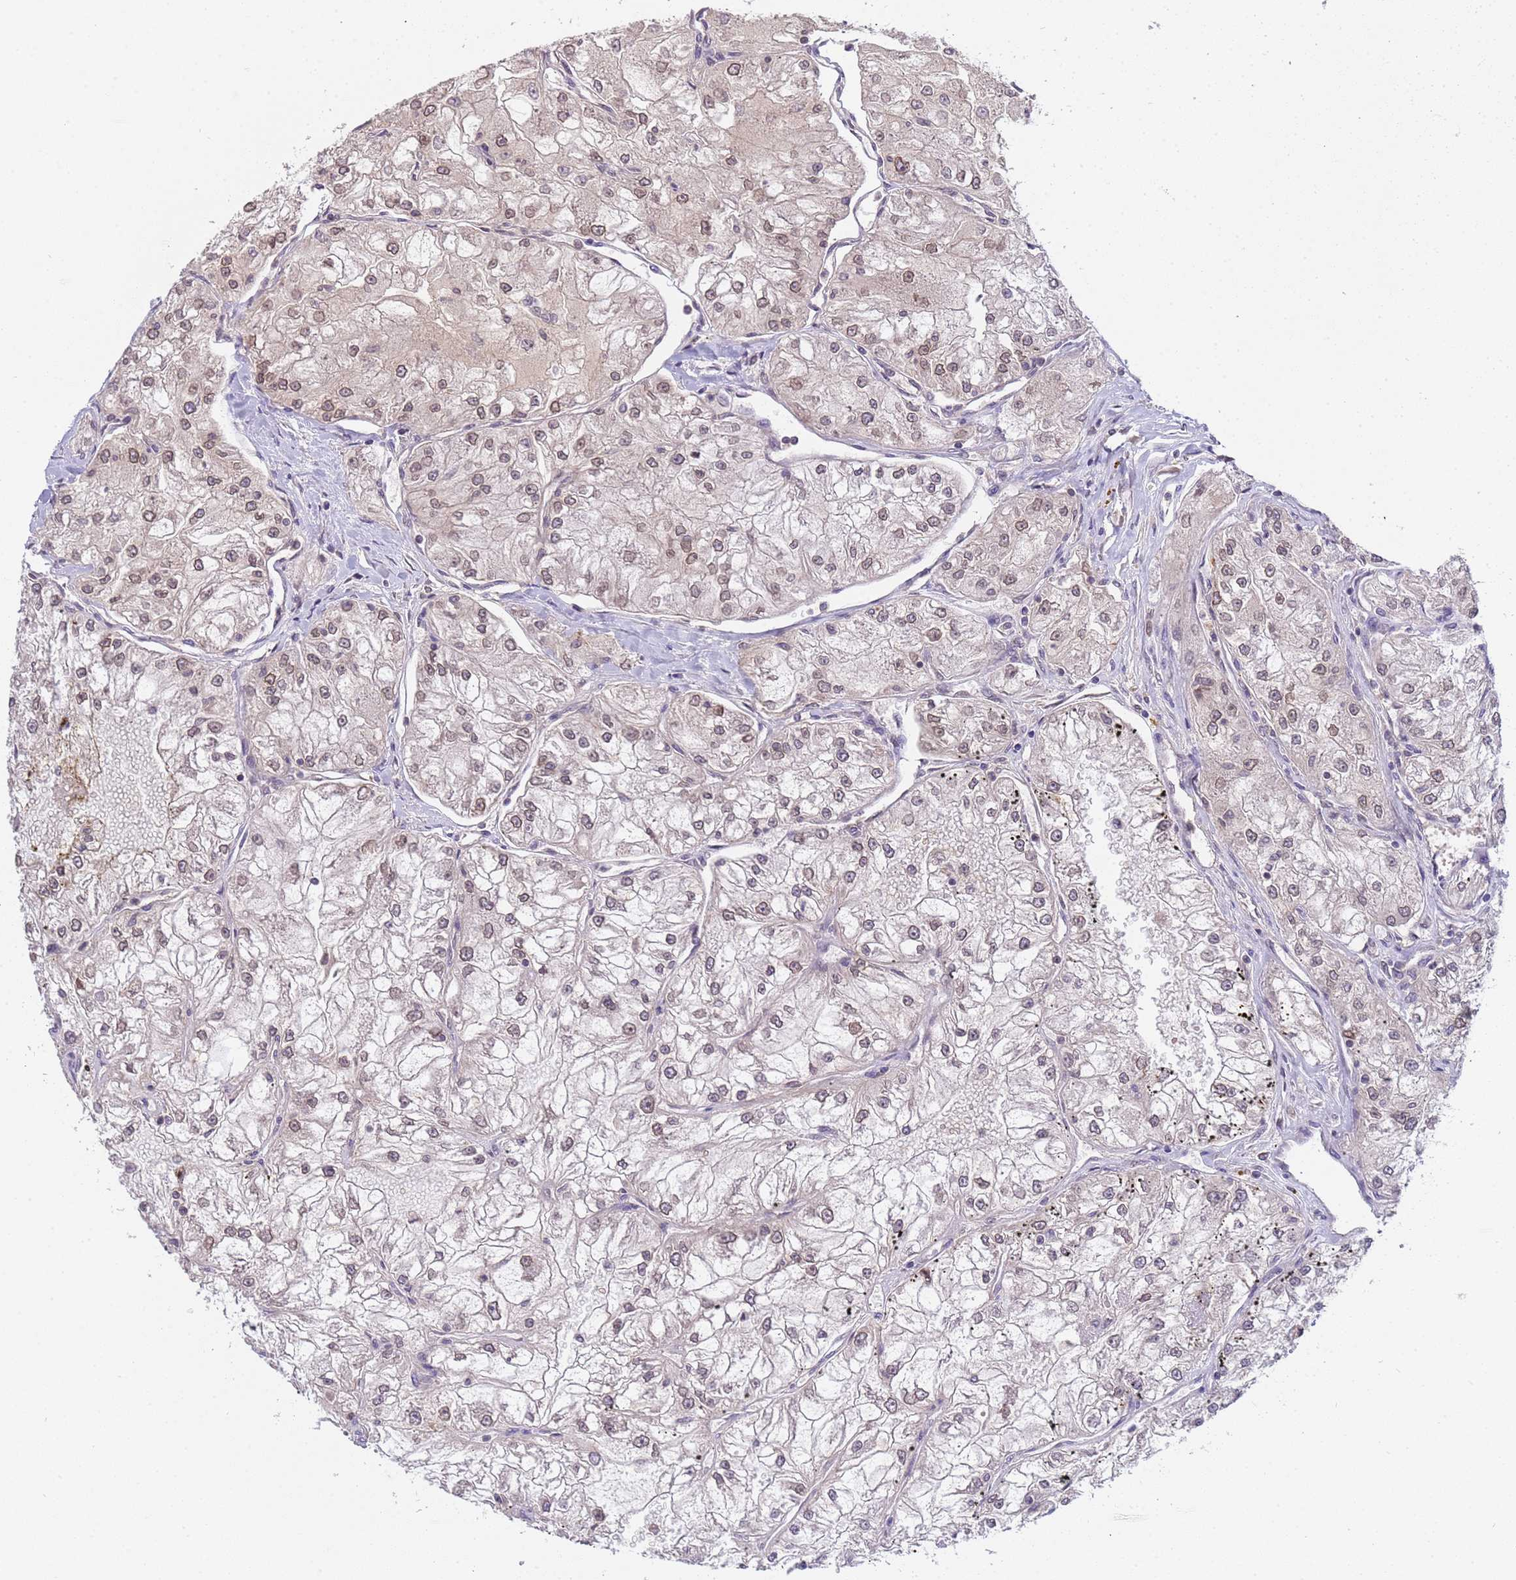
{"staining": {"intensity": "moderate", "quantity": ">75%", "location": "cytoplasmic/membranous,nuclear"}, "tissue": "renal cancer", "cell_type": "Tumor cells", "image_type": "cancer", "snomed": [{"axis": "morphology", "description": "Adenocarcinoma, NOS"}, {"axis": "topography", "description": "Kidney"}], "caption": "Immunohistochemistry (IHC) of human renal cancer (adenocarcinoma) displays medium levels of moderate cytoplasmic/membranous and nuclear staining in approximately >75% of tumor cells.", "gene": "PLCXD3", "patient": {"sex": "female", "age": 72}}